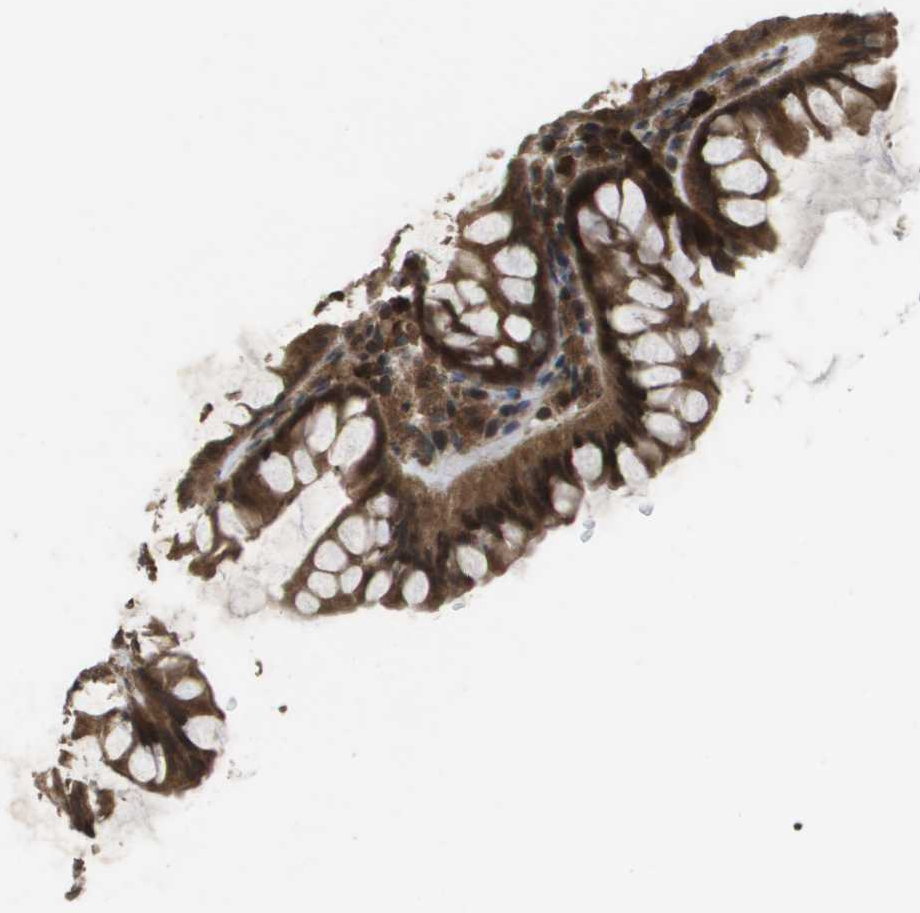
{"staining": {"intensity": "moderate", "quantity": ">75%", "location": "cytoplasmic/membranous"}, "tissue": "colon", "cell_type": "Endothelial cells", "image_type": "normal", "snomed": [{"axis": "morphology", "description": "Normal tissue, NOS"}, {"axis": "topography", "description": "Colon"}], "caption": "Human colon stained with a brown dye displays moderate cytoplasmic/membranous positive positivity in approximately >75% of endothelial cells.", "gene": "KIF11", "patient": {"sex": "female", "age": 55}}